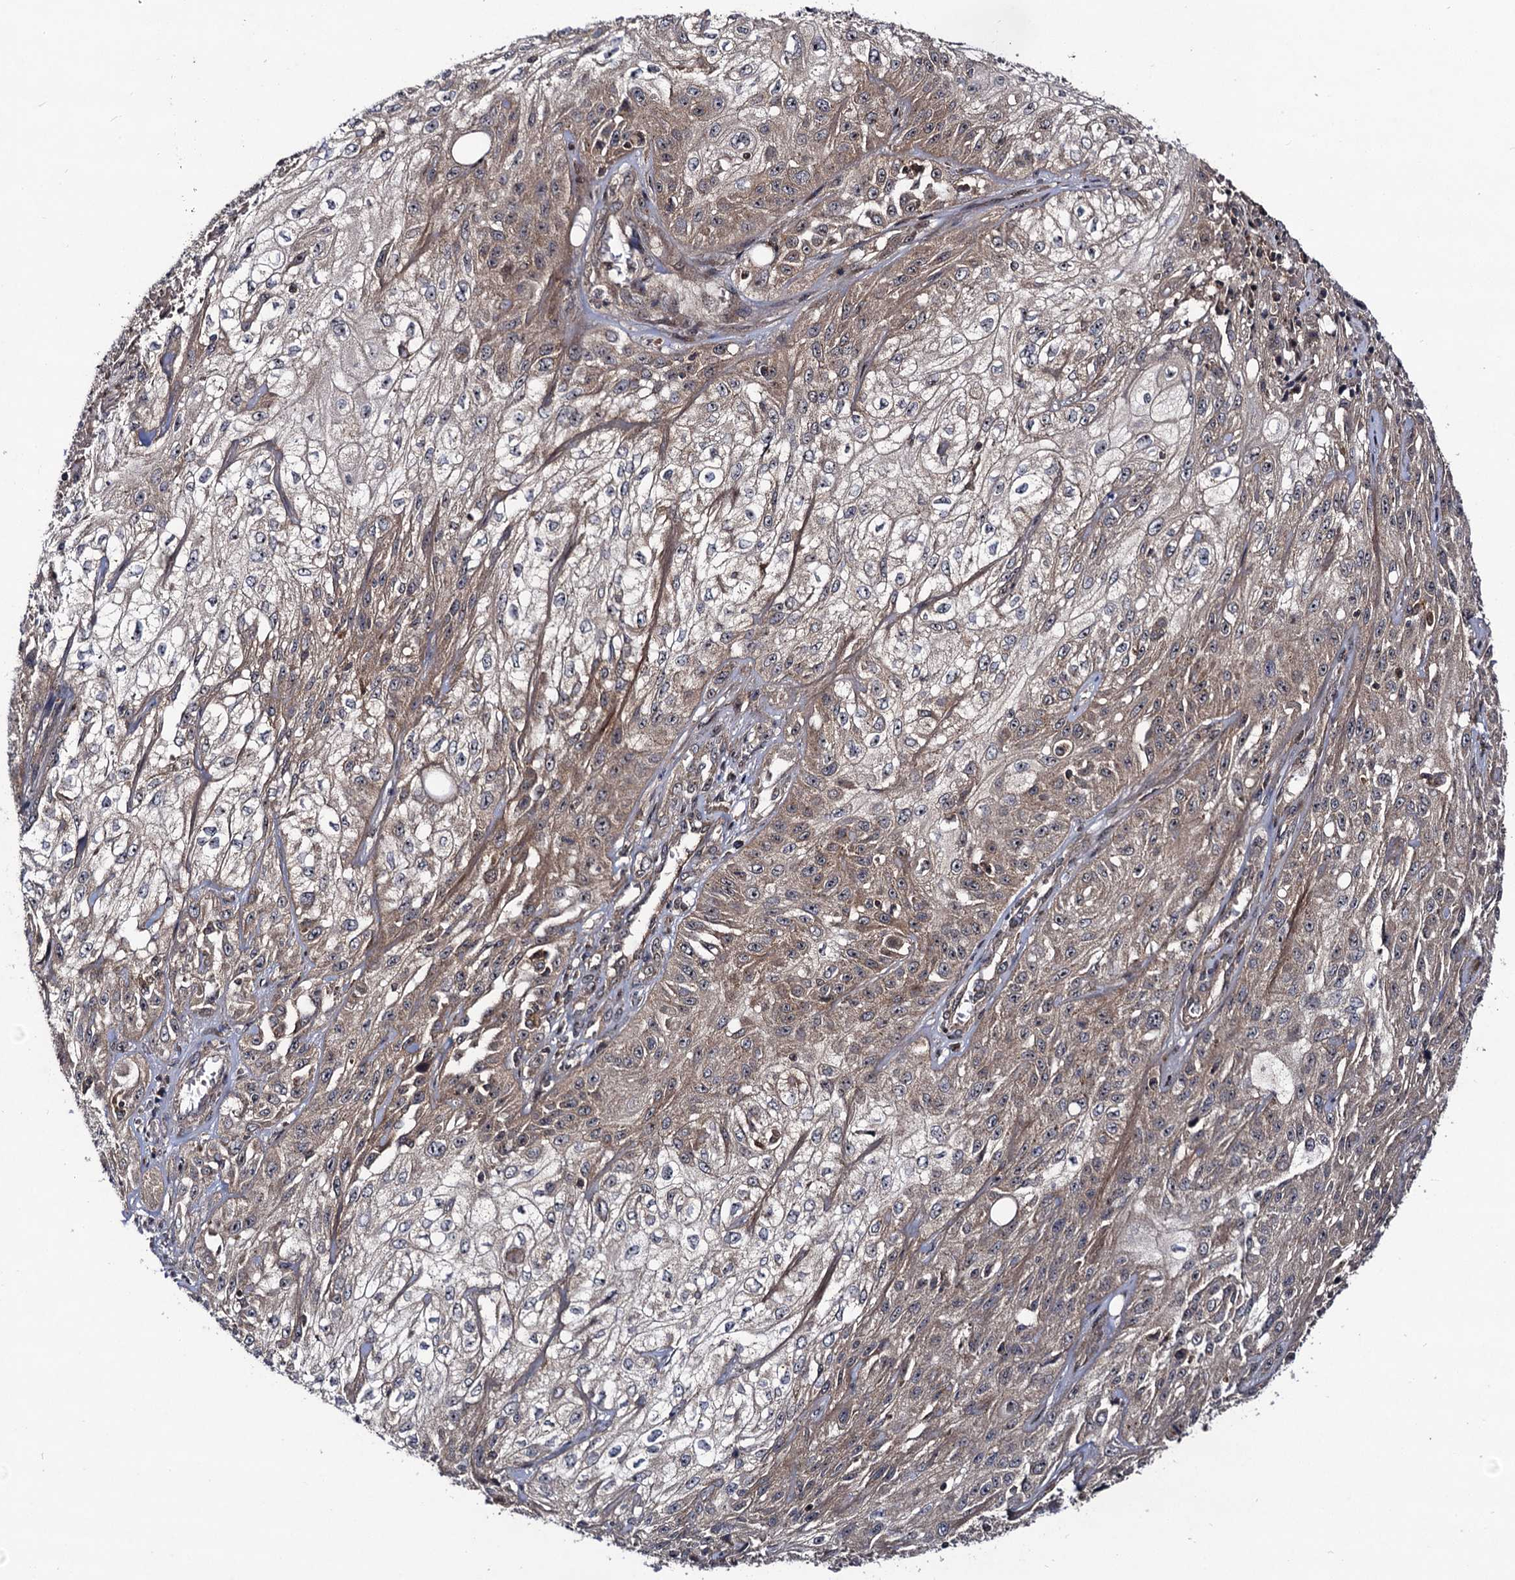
{"staining": {"intensity": "moderate", "quantity": "25%-75%", "location": "cytoplasmic/membranous"}, "tissue": "skin cancer", "cell_type": "Tumor cells", "image_type": "cancer", "snomed": [{"axis": "morphology", "description": "Squamous cell carcinoma, NOS"}, {"axis": "morphology", "description": "Squamous cell carcinoma, metastatic, NOS"}, {"axis": "topography", "description": "Skin"}, {"axis": "topography", "description": "Lymph node"}], "caption": "Protein staining of metastatic squamous cell carcinoma (skin) tissue exhibits moderate cytoplasmic/membranous positivity in about 25%-75% of tumor cells.", "gene": "KXD1", "patient": {"sex": "male", "age": 75}}